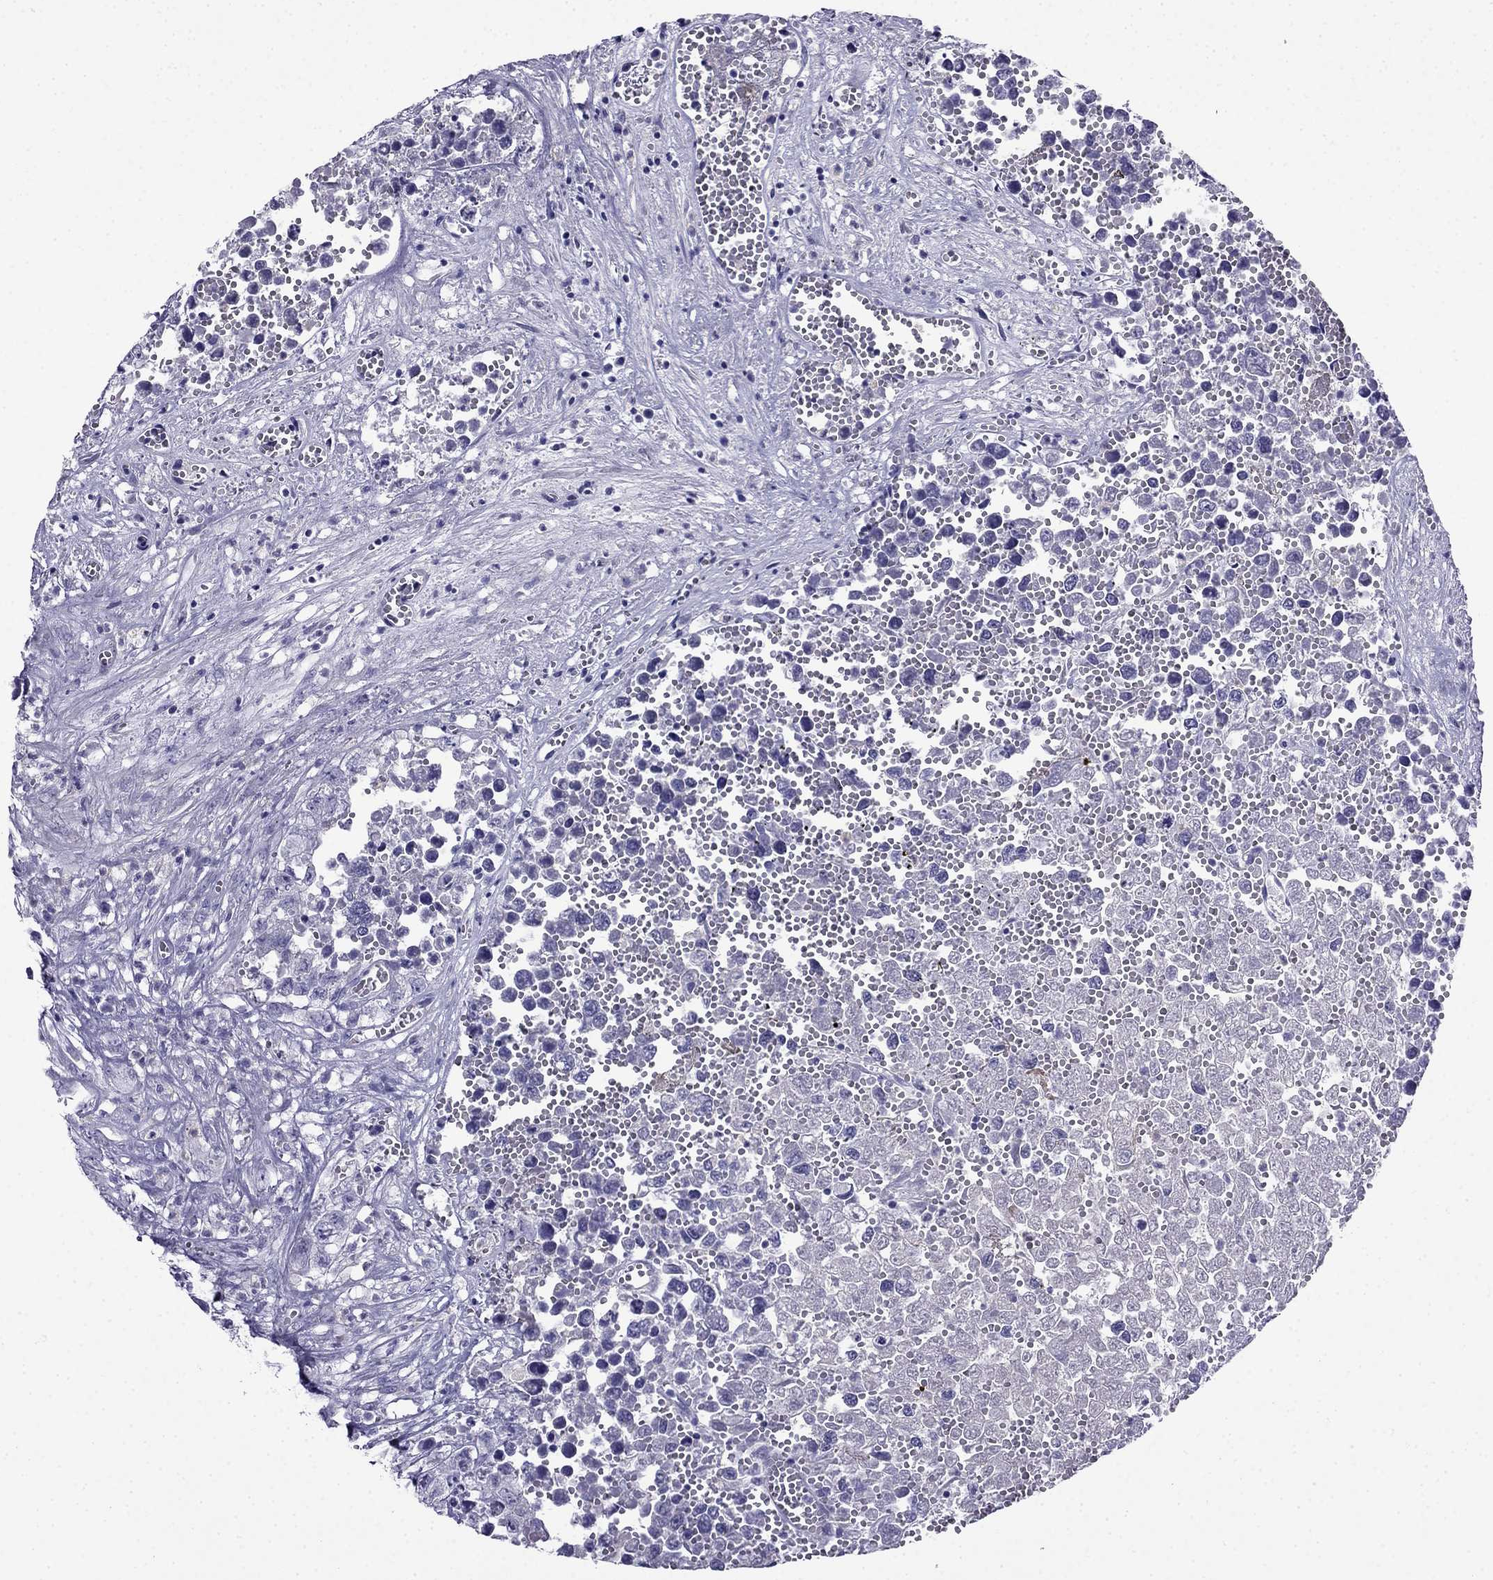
{"staining": {"intensity": "negative", "quantity": "none", "location": "none"}, "tissue": "testis cancer", "cell_type": "Tumor cells", "image_type": "cancer", "snomed": [{"axis": "morphology", "description": "Seminoma, NOS"}, {"axis": "morphology", "description": "Carcinoma, Embryonal, NOS"}, {"axis": "topography", "description": "Testis"}], "caption": "Tumor cells show no significant staining in testis cancer (embryonal carcinoma).", "gene": "CDHR4", "patient": {"sex": "male", "age": 22}}